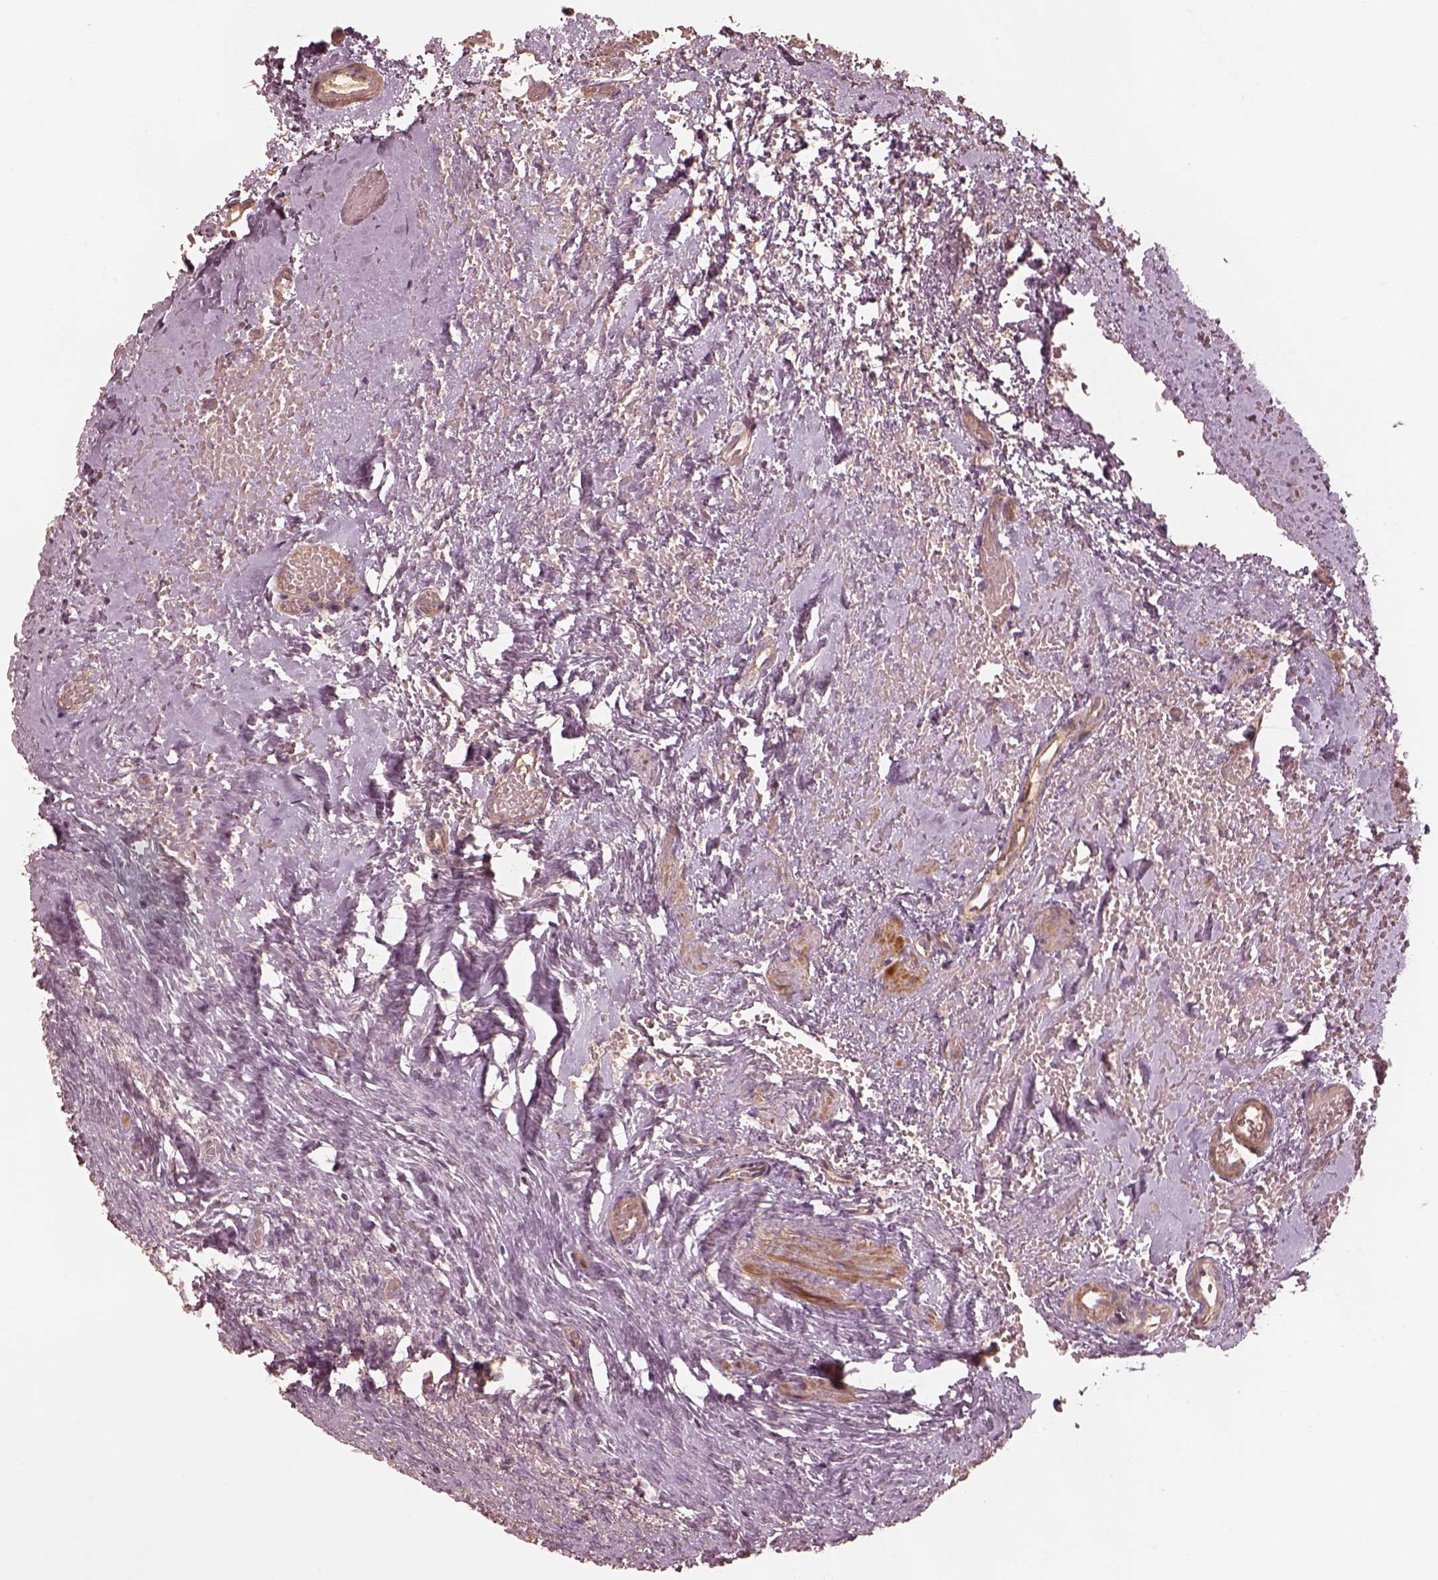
{"staining": {"intensity": "moderate", "quantity": ">75%", "location": "cytoplasmic/membranous"}, "tissue": "ovary", "cell_type": "Follicle cells", "image_type": "normal", "snomed": [{"axis": "morphology", "description": "Normal tissue, NOS"}, {"axis": "topography", "description": "Ovary"}], "caption": "This image reveals immunohistochemistry staining of unremarkable human ovary, with medium moderate cytoplasmic/membranous positivity in about >75% of follicle cells.", "gene": "OTOGL", "patient": {"sex": "female", "age": 46}}